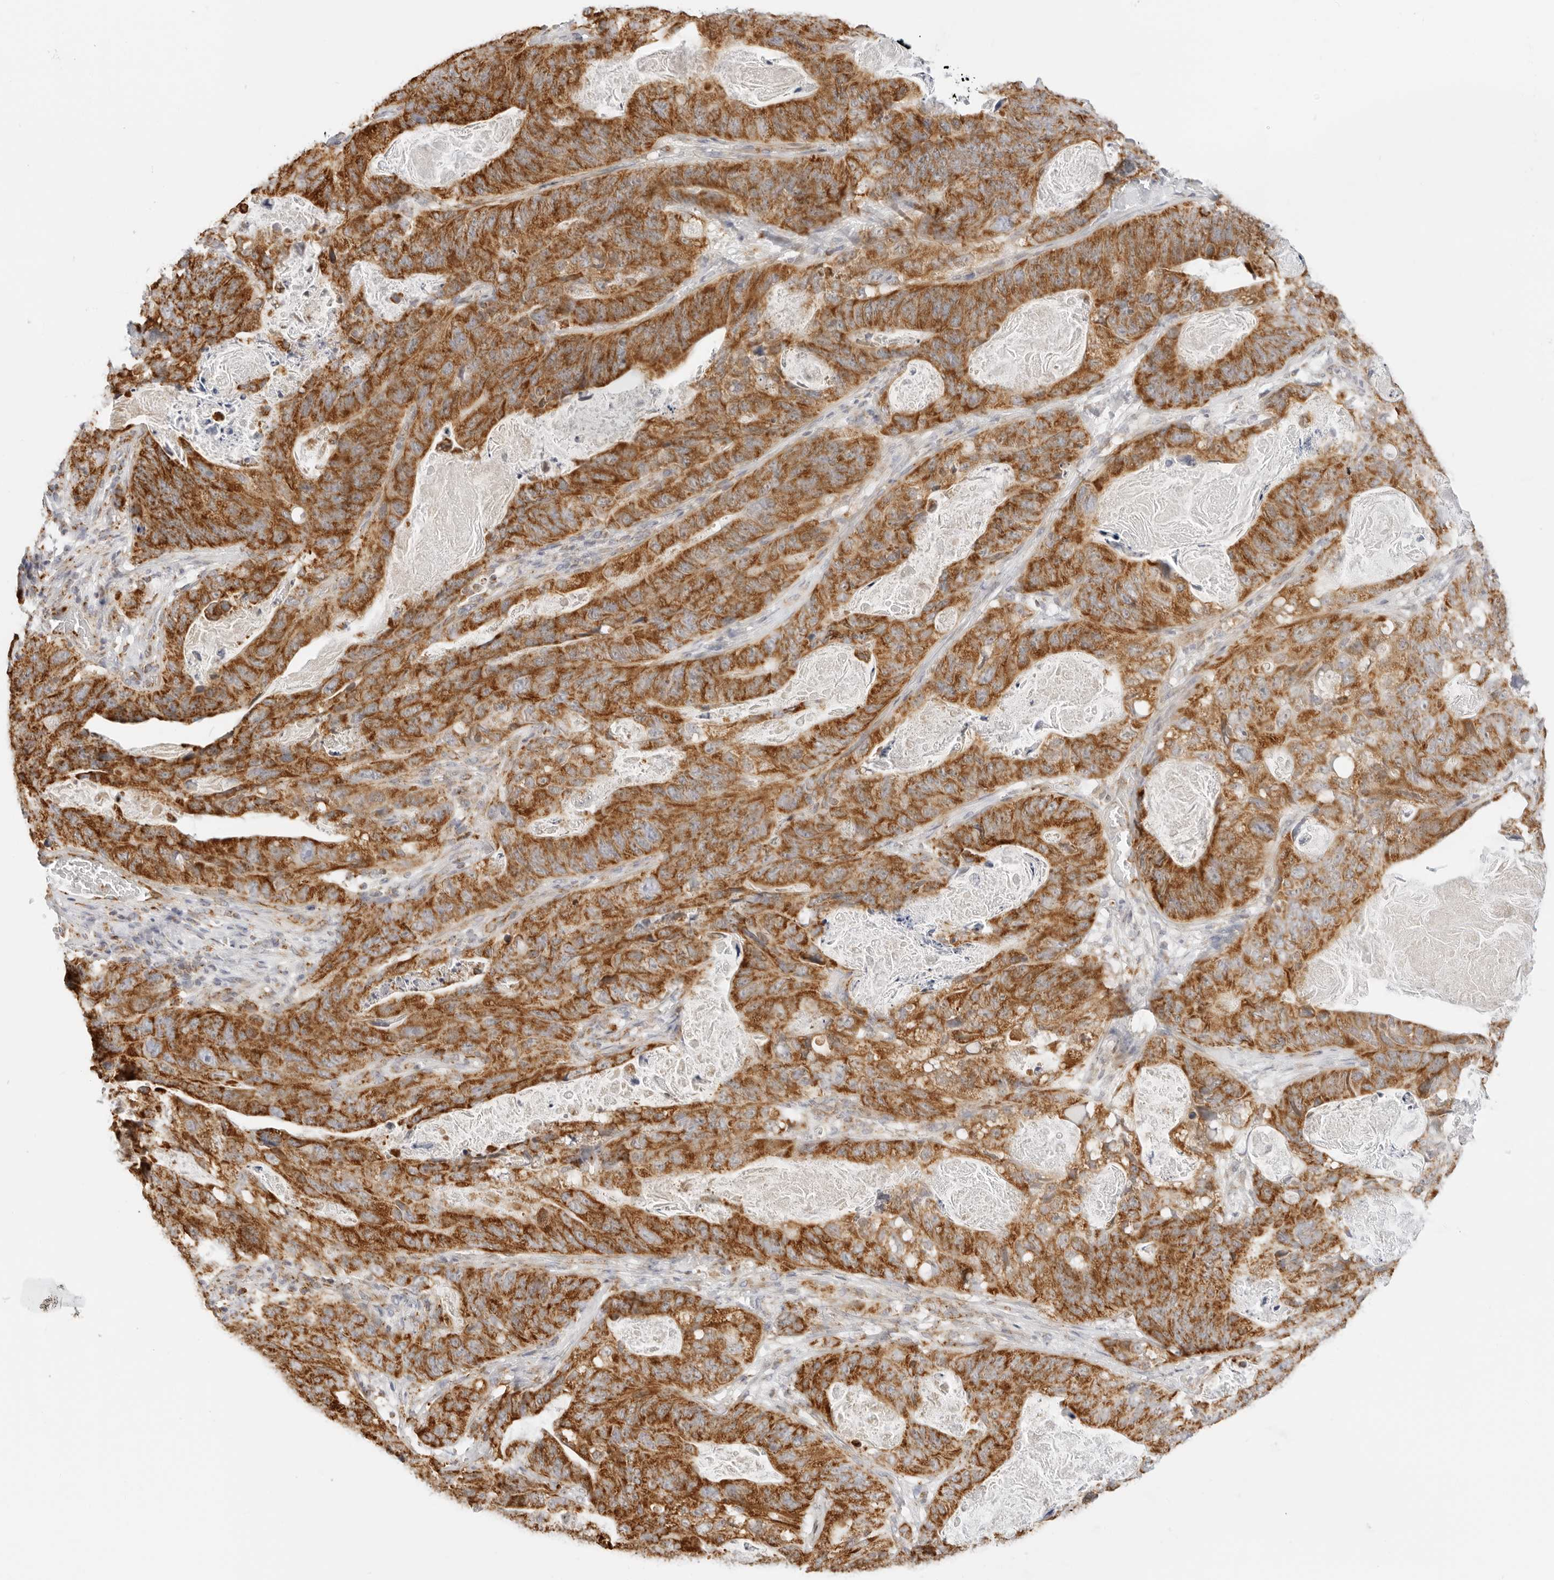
{"staining": {"intensity": "strong", "quantity": ">75%", "location": "cytoplasmic/membranous"}, "tissue": "stomach cancer", "cell_type": "Tumor cells", "image_type": "cancer", "snomed": [{"axis": "morphology", "description": "Normal tissue, NOS"}, {"axis": "morphology", "description": "Adenocarcinoma, NOS"}, {"axis": "topography", "description": "Stomach"}], "caption": "Tumor cells display high levels of strong cytoplasmic/membranous positivity in about >75% of cells in stomach cancer (adenocarcinoma).", "gene": "RC3H1", "patient": {"sex": "female", "age": 89}}